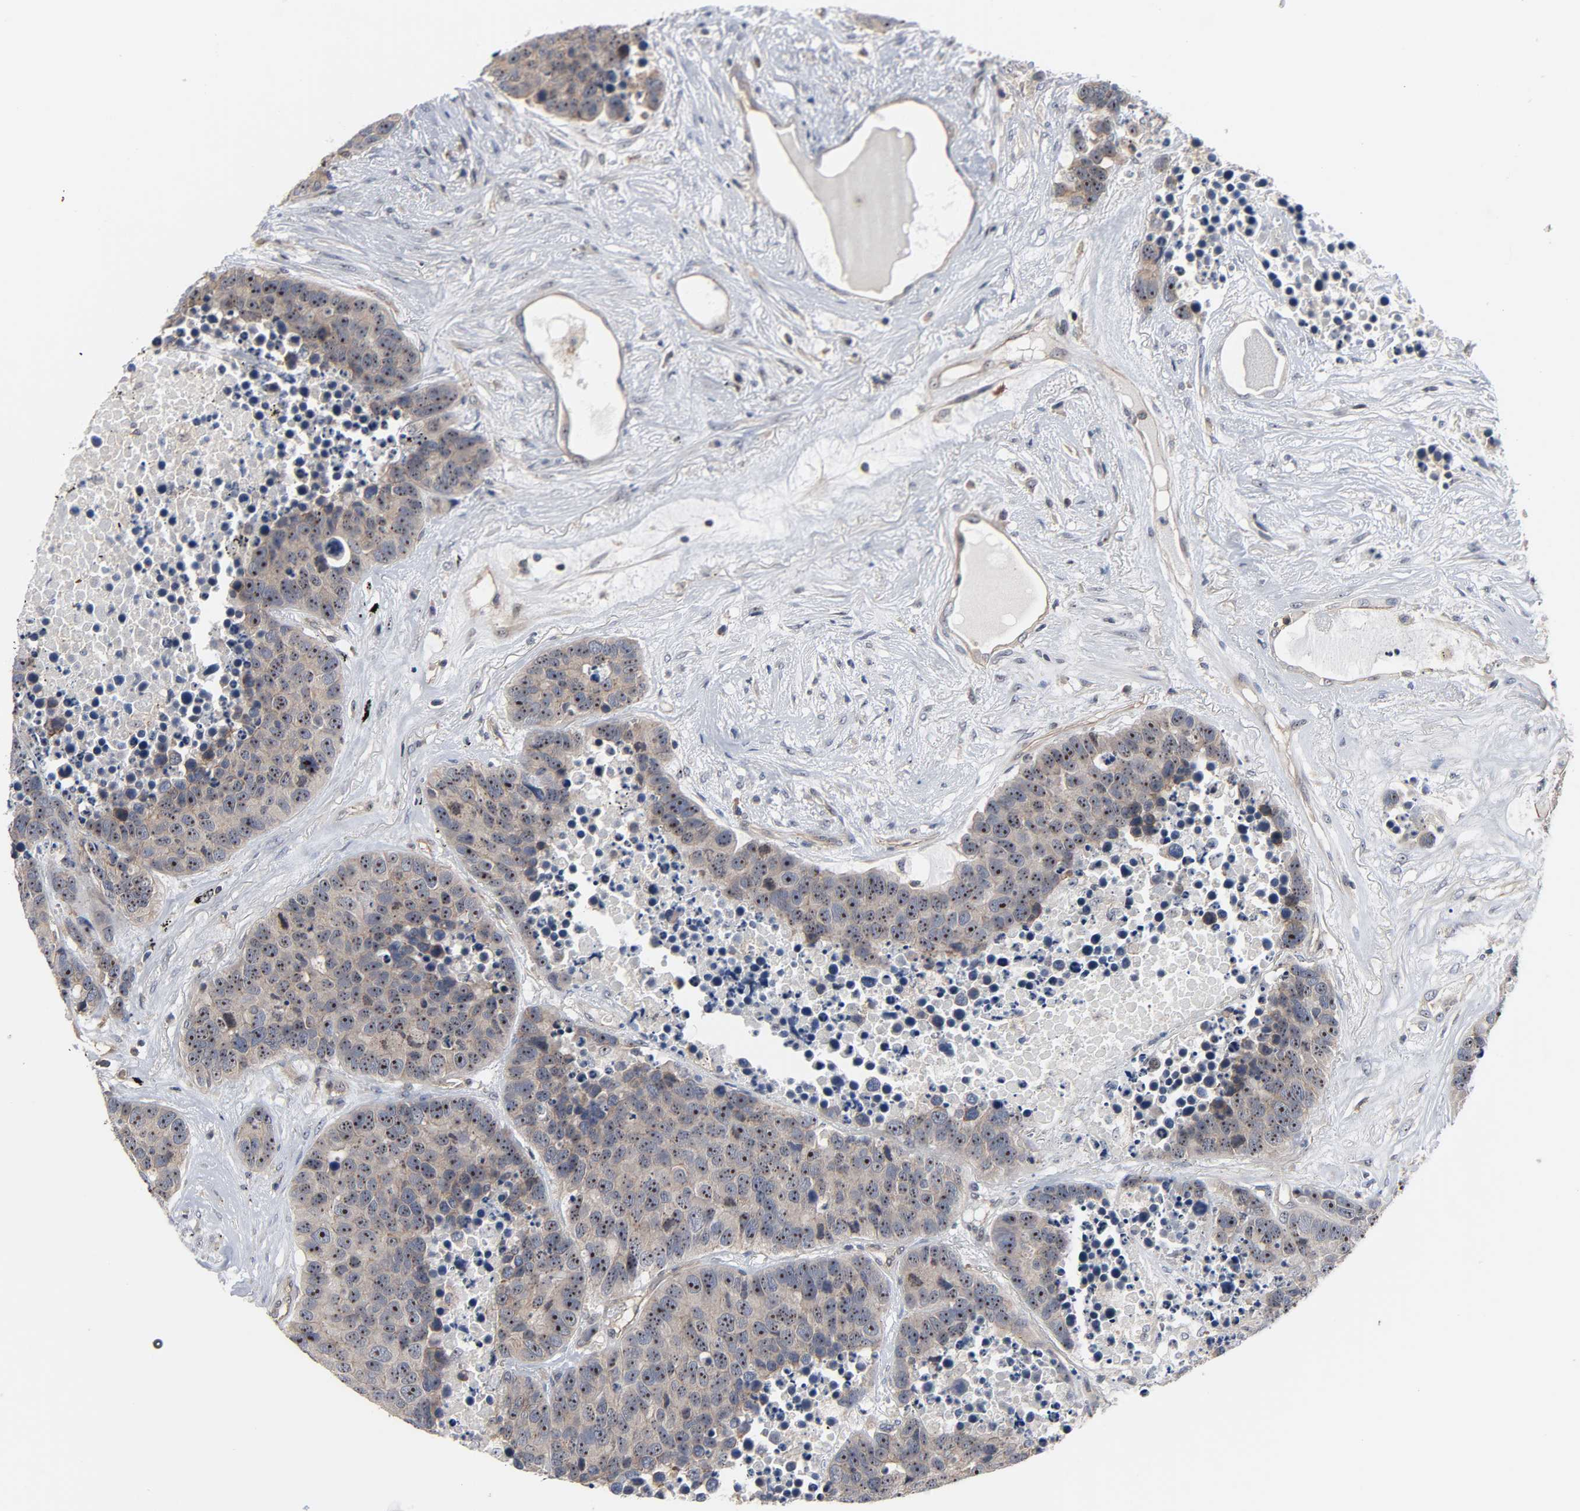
{"staining": {"intensity": "weak", "quantity": ">75%", "location": "cytoplasmic/membranous,nuclear"}, "tissue": "carcinoid", "cell_type": "Tumor cells", "image_type": "cancer", "snomed": [{"axis": "morphology", "description": "Carcinoid, malignant, NOS"}, {"axis": "topography", "description": "Lung"}], "caption": "A micrograph of carcinoid (malignant) stained for a protein demonstrates weak cytoplasmic/membranous and nuclear brown staining in tumor cells.", "gene": "DDX10", "patient": {"sex": "male", "age": 60}}